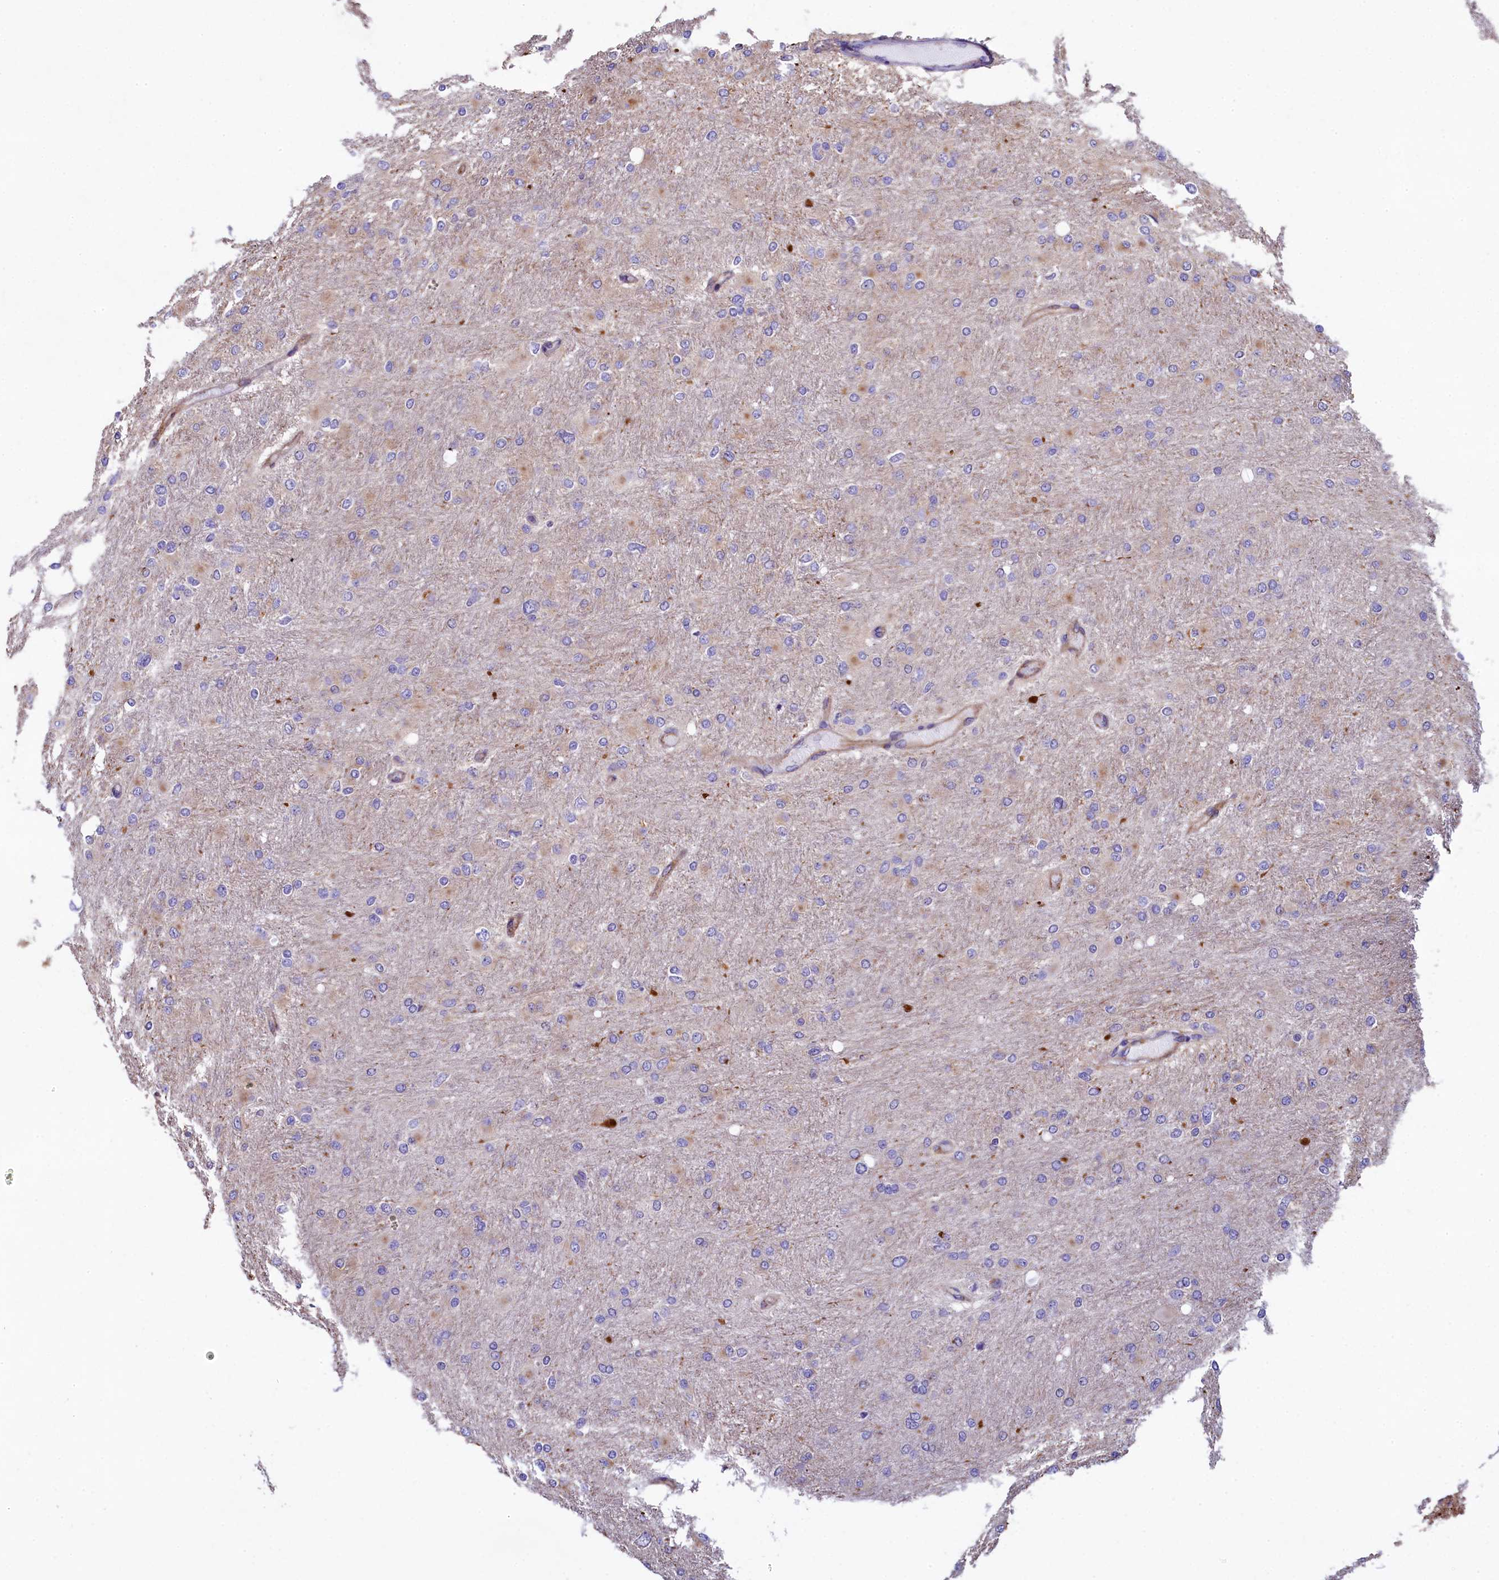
{"staining": {"intensity": "negative", "quantity": "none", "location": "none"}, "tissue": "glioma", "cell_type": "Tumor cells", "image_type": "cancer", "snomed": [{"axis": "morphology", "description": "Glioma, malignant, High grade"}, {"axis": "topography", "description": "Cerebral cortex"}], "caption": "Immunohistochemical staining of human high-grade glioma (malignant) shows no significant expression in tumor cells. Brightfield microscopy of IHC stained with DAB (3,3'-diaminobenzidine) (brown) and hematoxylin (blue), captured at high magnification.", "gene": "GPR21", "patient": {"sex": "female", "age": 36}}